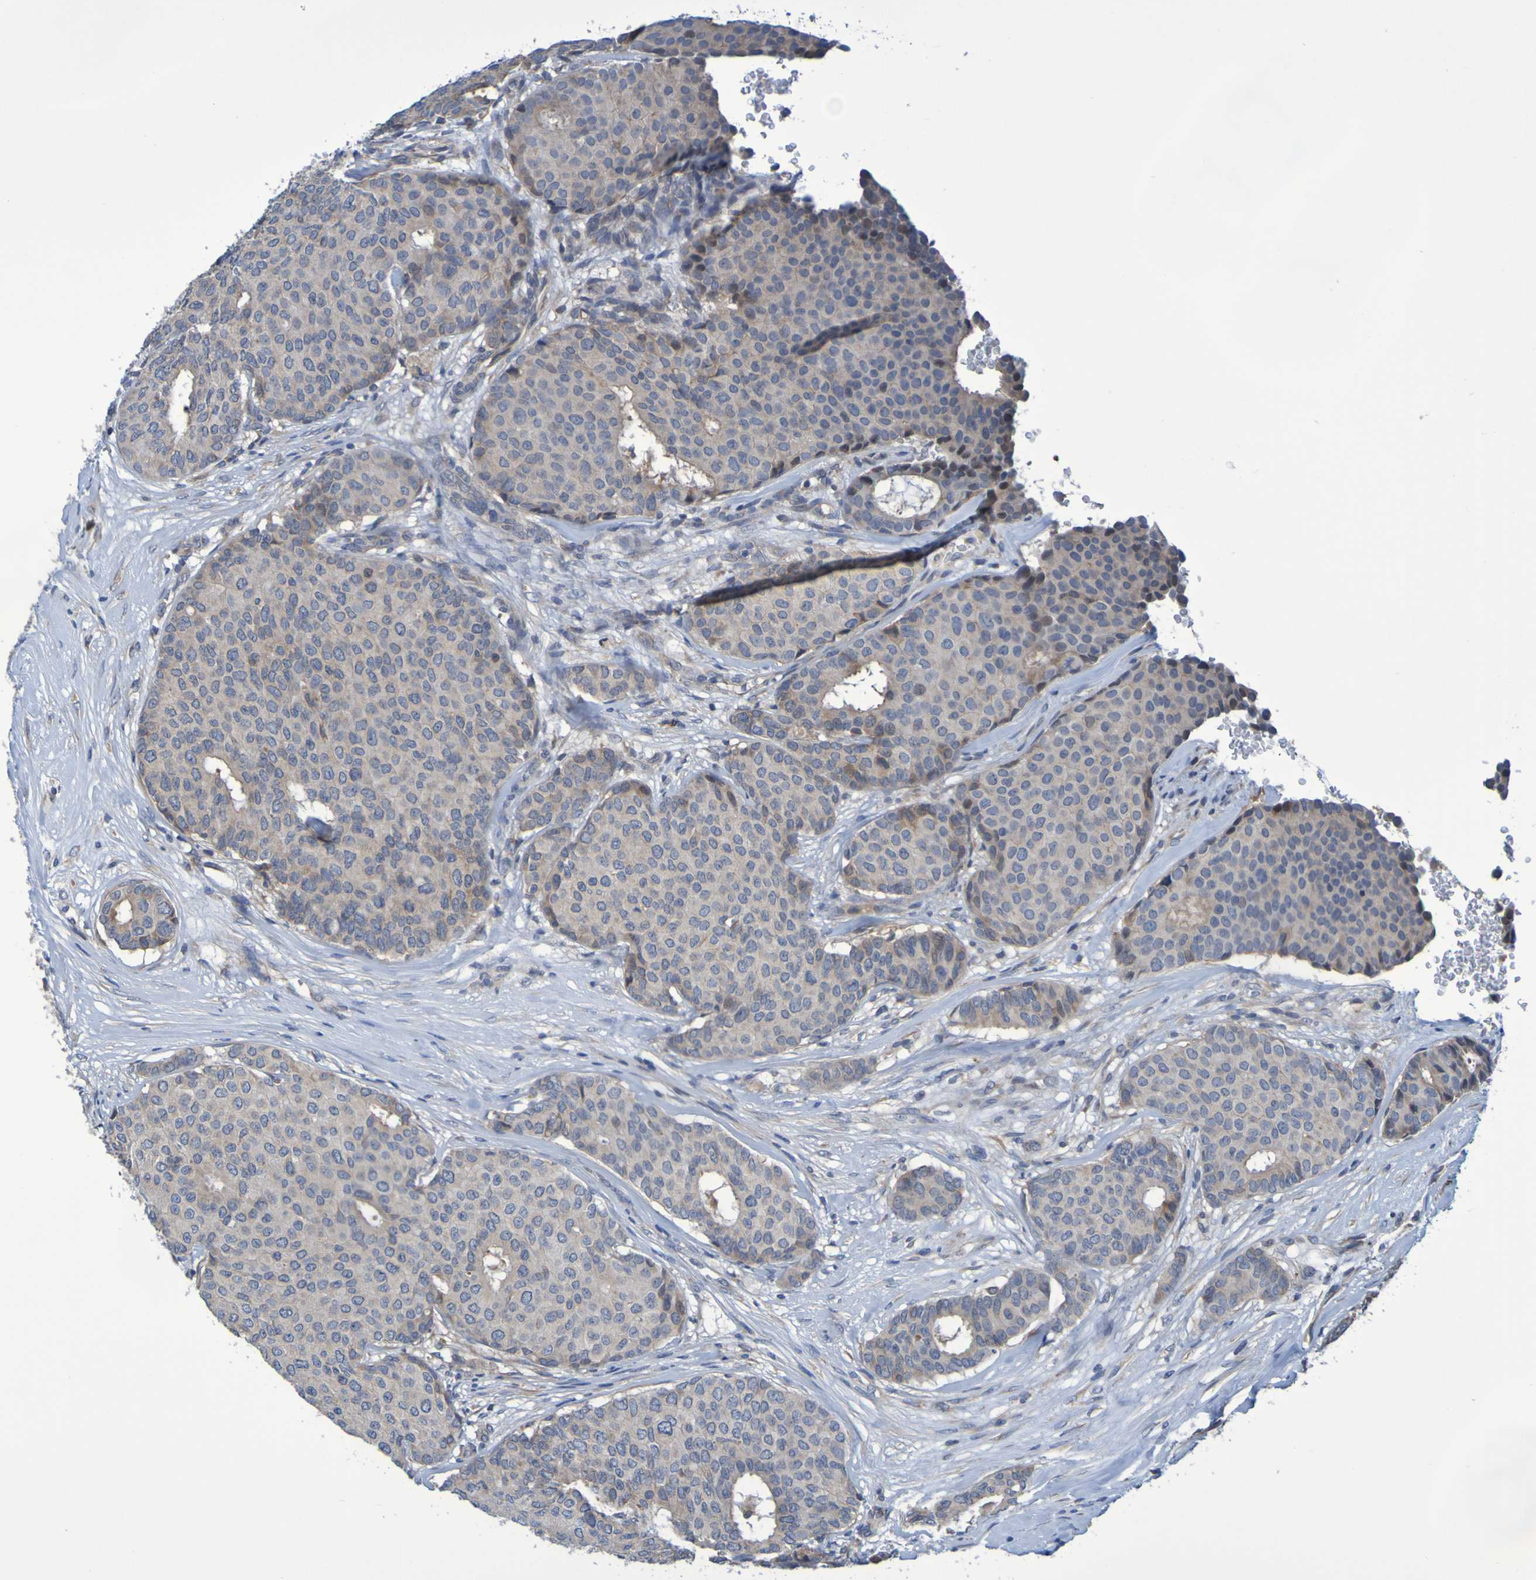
{"staining": {"intensity": "weak", "quantity": ">75%", "location": "cytoplasmic/membranous"}, "tissue": "breast cancer", "cell_type": "Tumor cells", "image_type": "cancer", "snomed": [{"axis": "morphology", "description": "Duct carcinoma"}, {"axis": "topography", "description": "Breast"}], "caption": "Breast cancer (invasive ductal carcinoma) was stained to show a protein in brown. There is low levels of weak cytoplasmic/membranous staining in approximately >75% of tumor cells.", "gene": "CLDN18", "patient": {"sex": "female", "age": 75}}